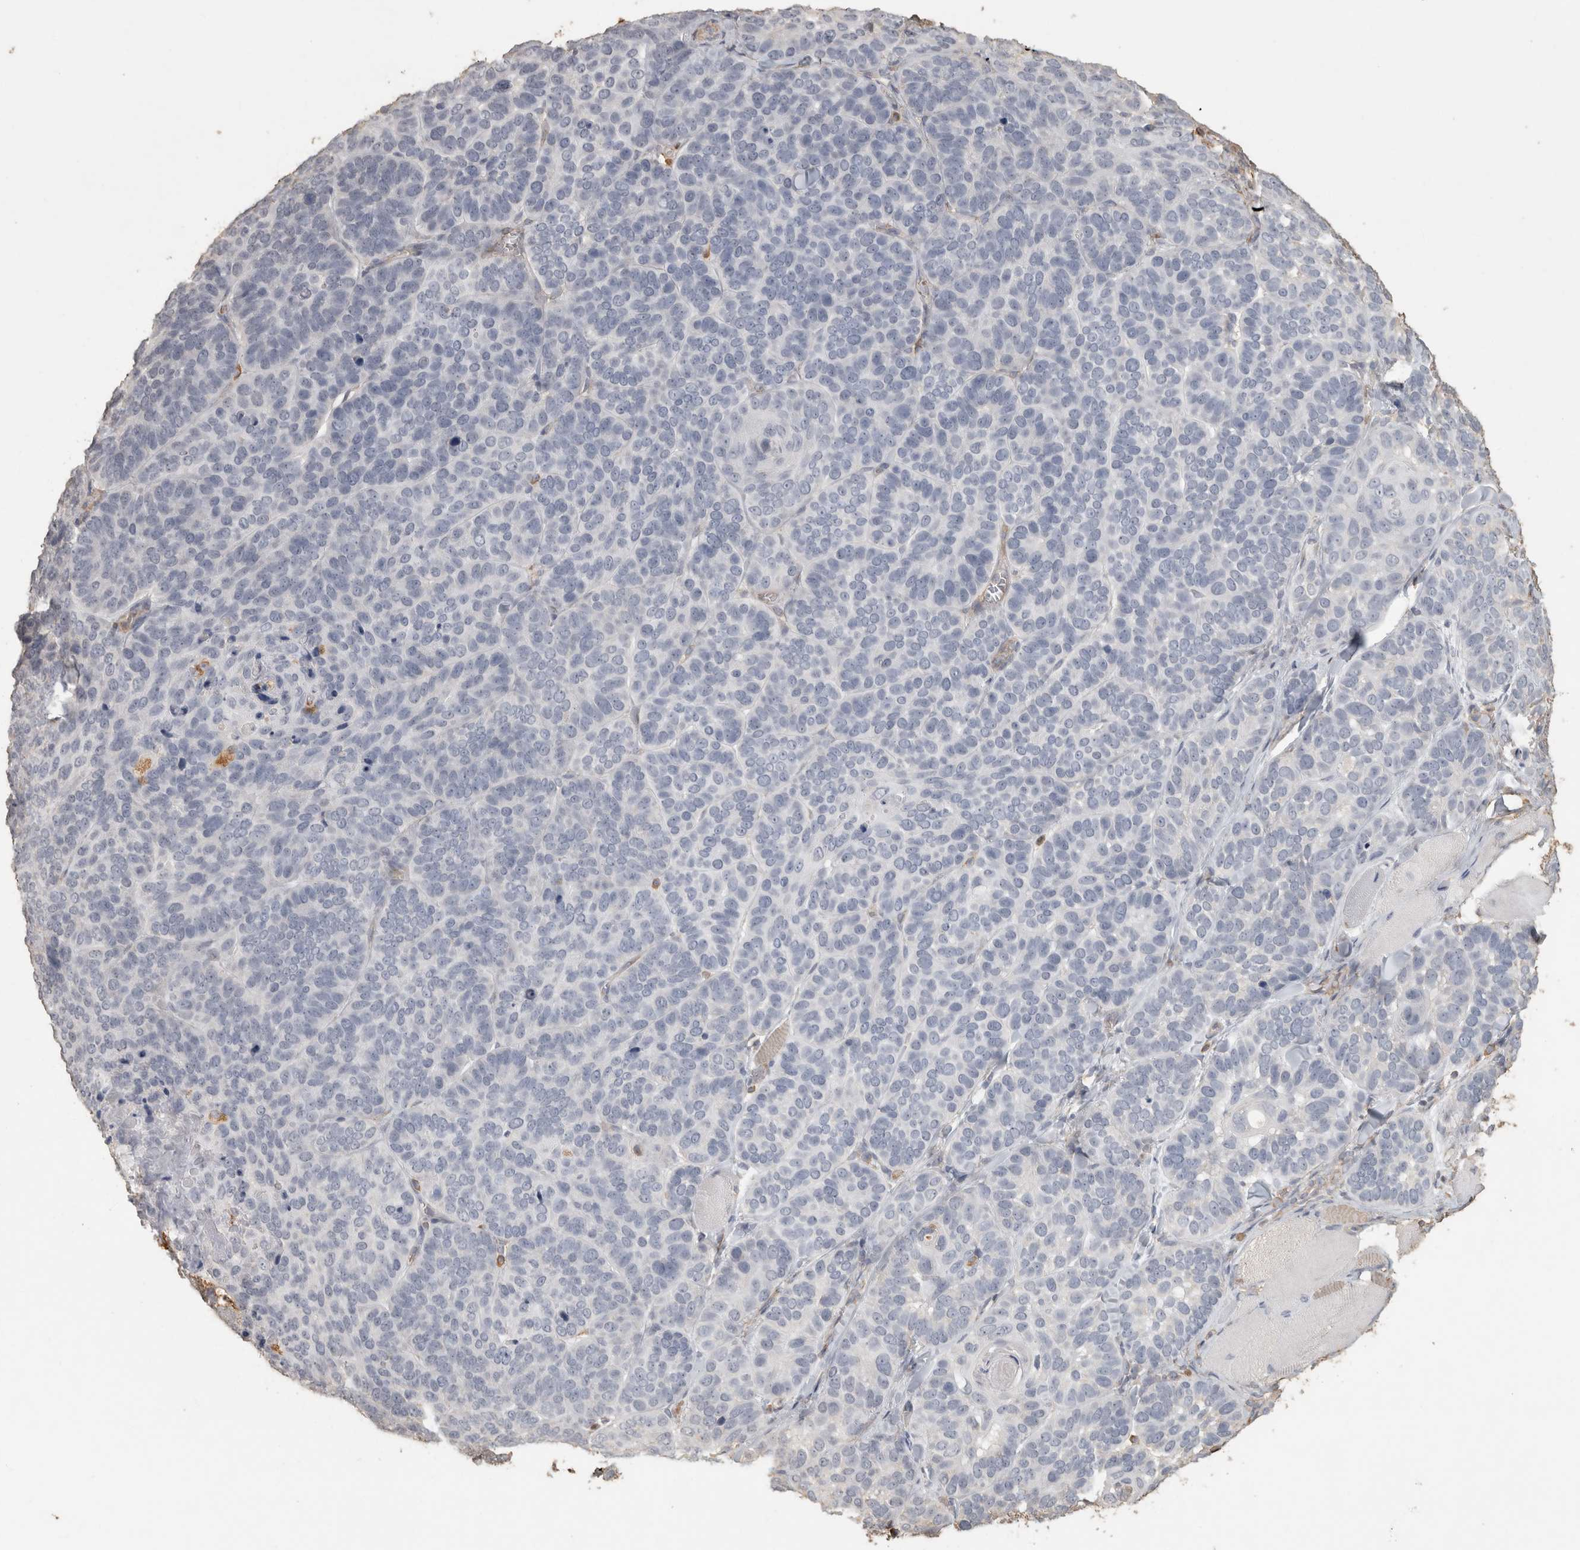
{"staining": {"intensity": "negative", "quantity": "none", "location": "none"}, "tissue": "skin cancer", "cell_type": "Tumor cells", "image_type": "cancer", "snomed": [{"axis": "morphology", "description": "Basal cell carcinoma"}, {"axis": "topography", "description": "Skin"}], "caption": "Human skin basal cell carcinoma stained for a protein using immunohistochemistry (IHC) exhibits no staining in tumor cells.", "gene": "REPS2", "patient": {"sex": "male", "age": 62}}